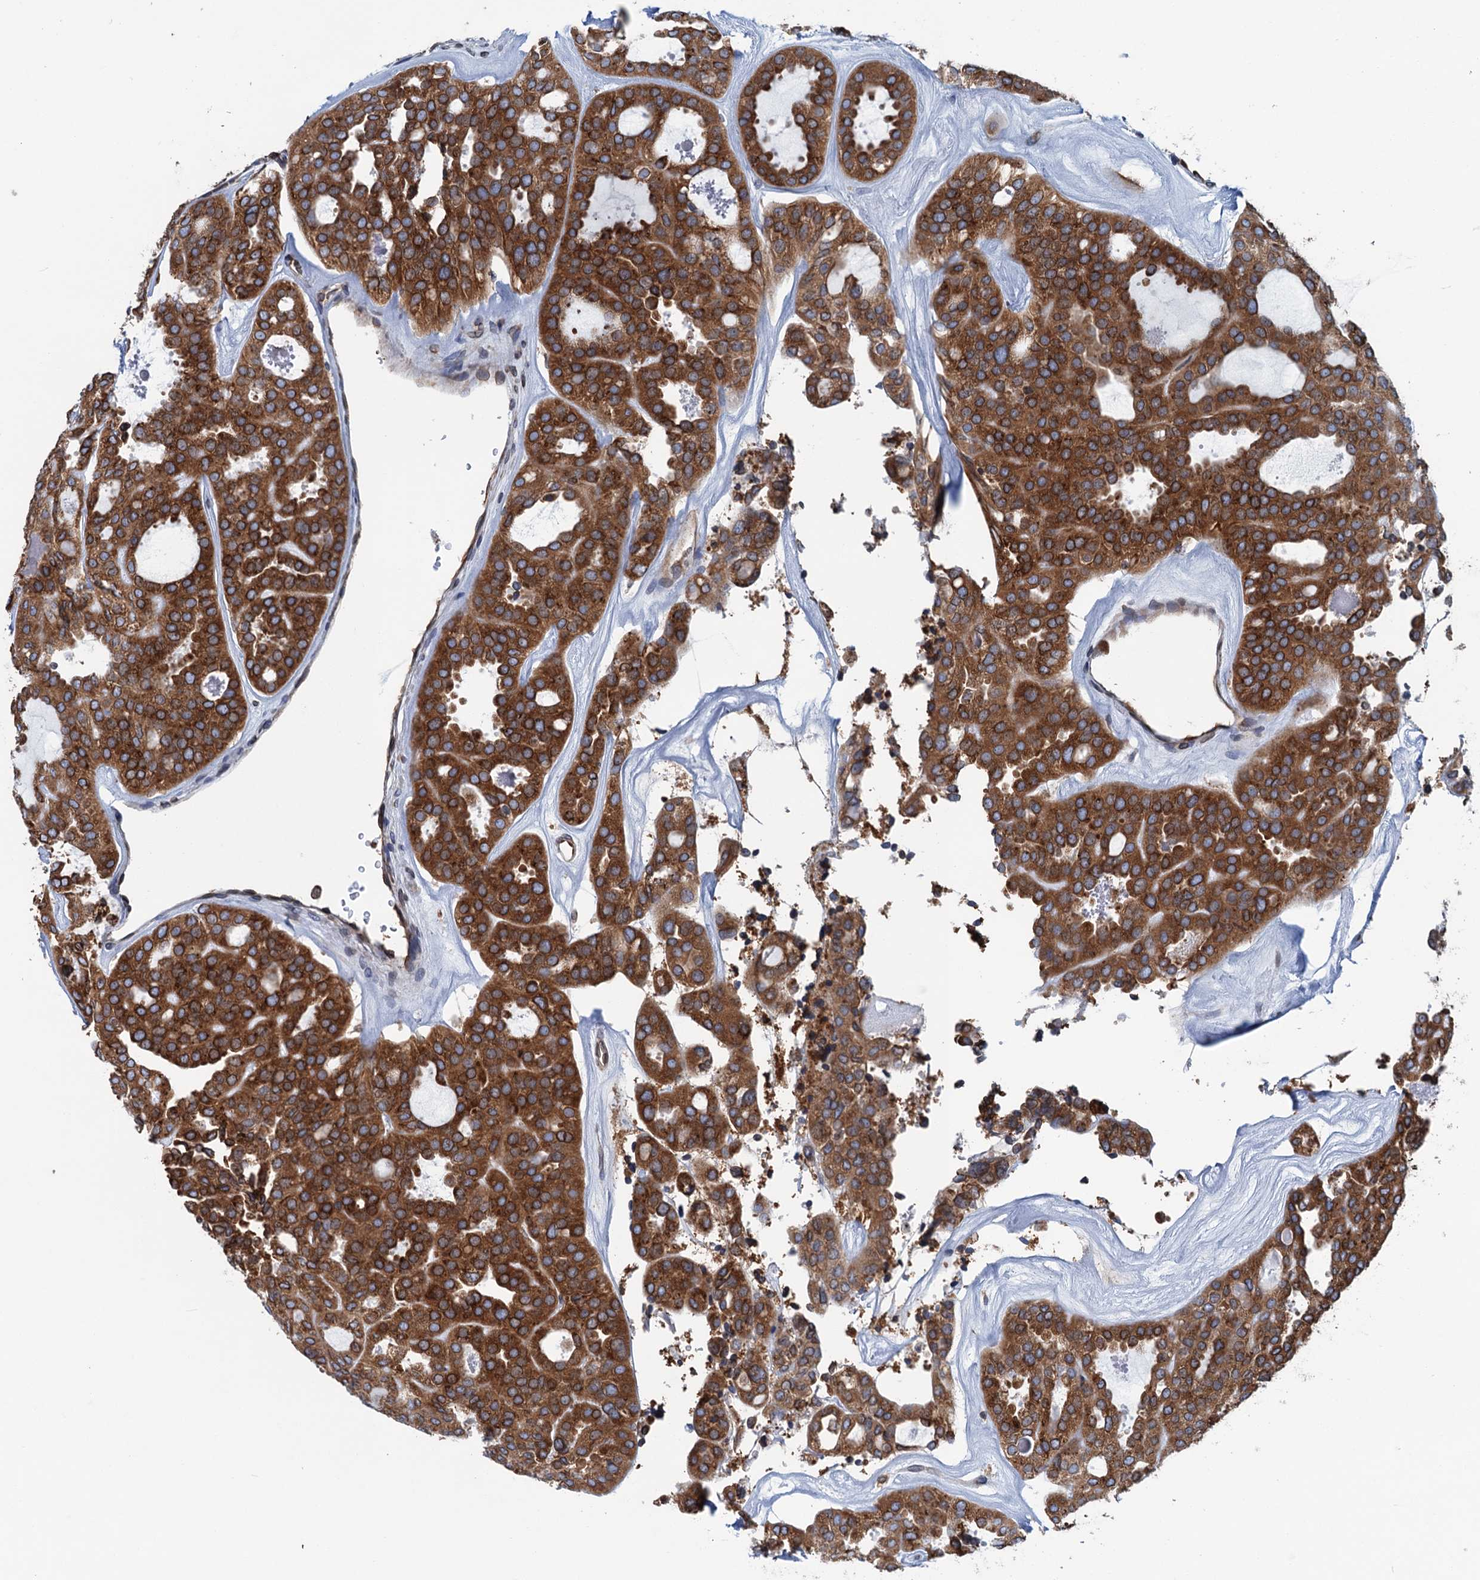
{"staining": {"intensity": "strong", "quantity": ">75%", "location": "cytoplasmic/membranous"}, "tissue": "thyroid cancer", "cell_type": "Tumor cells", "image_type": "cancer", "snomed": [{"axis": "morphology", "description": "Follicular adenoma carcinoma, NOS"}, {"axis": "topography", "description": "Thyroid gland"}], "caption": "Immunohistochemistry (IHC) of human follicular adenoma carcinoma (thyroid) displays high levels of strong cytoplasmic/membranous expression in approximately >75% of tumor cells.", "gene": "TMEM205", "patient": {"sex": "male", "age": 75}}